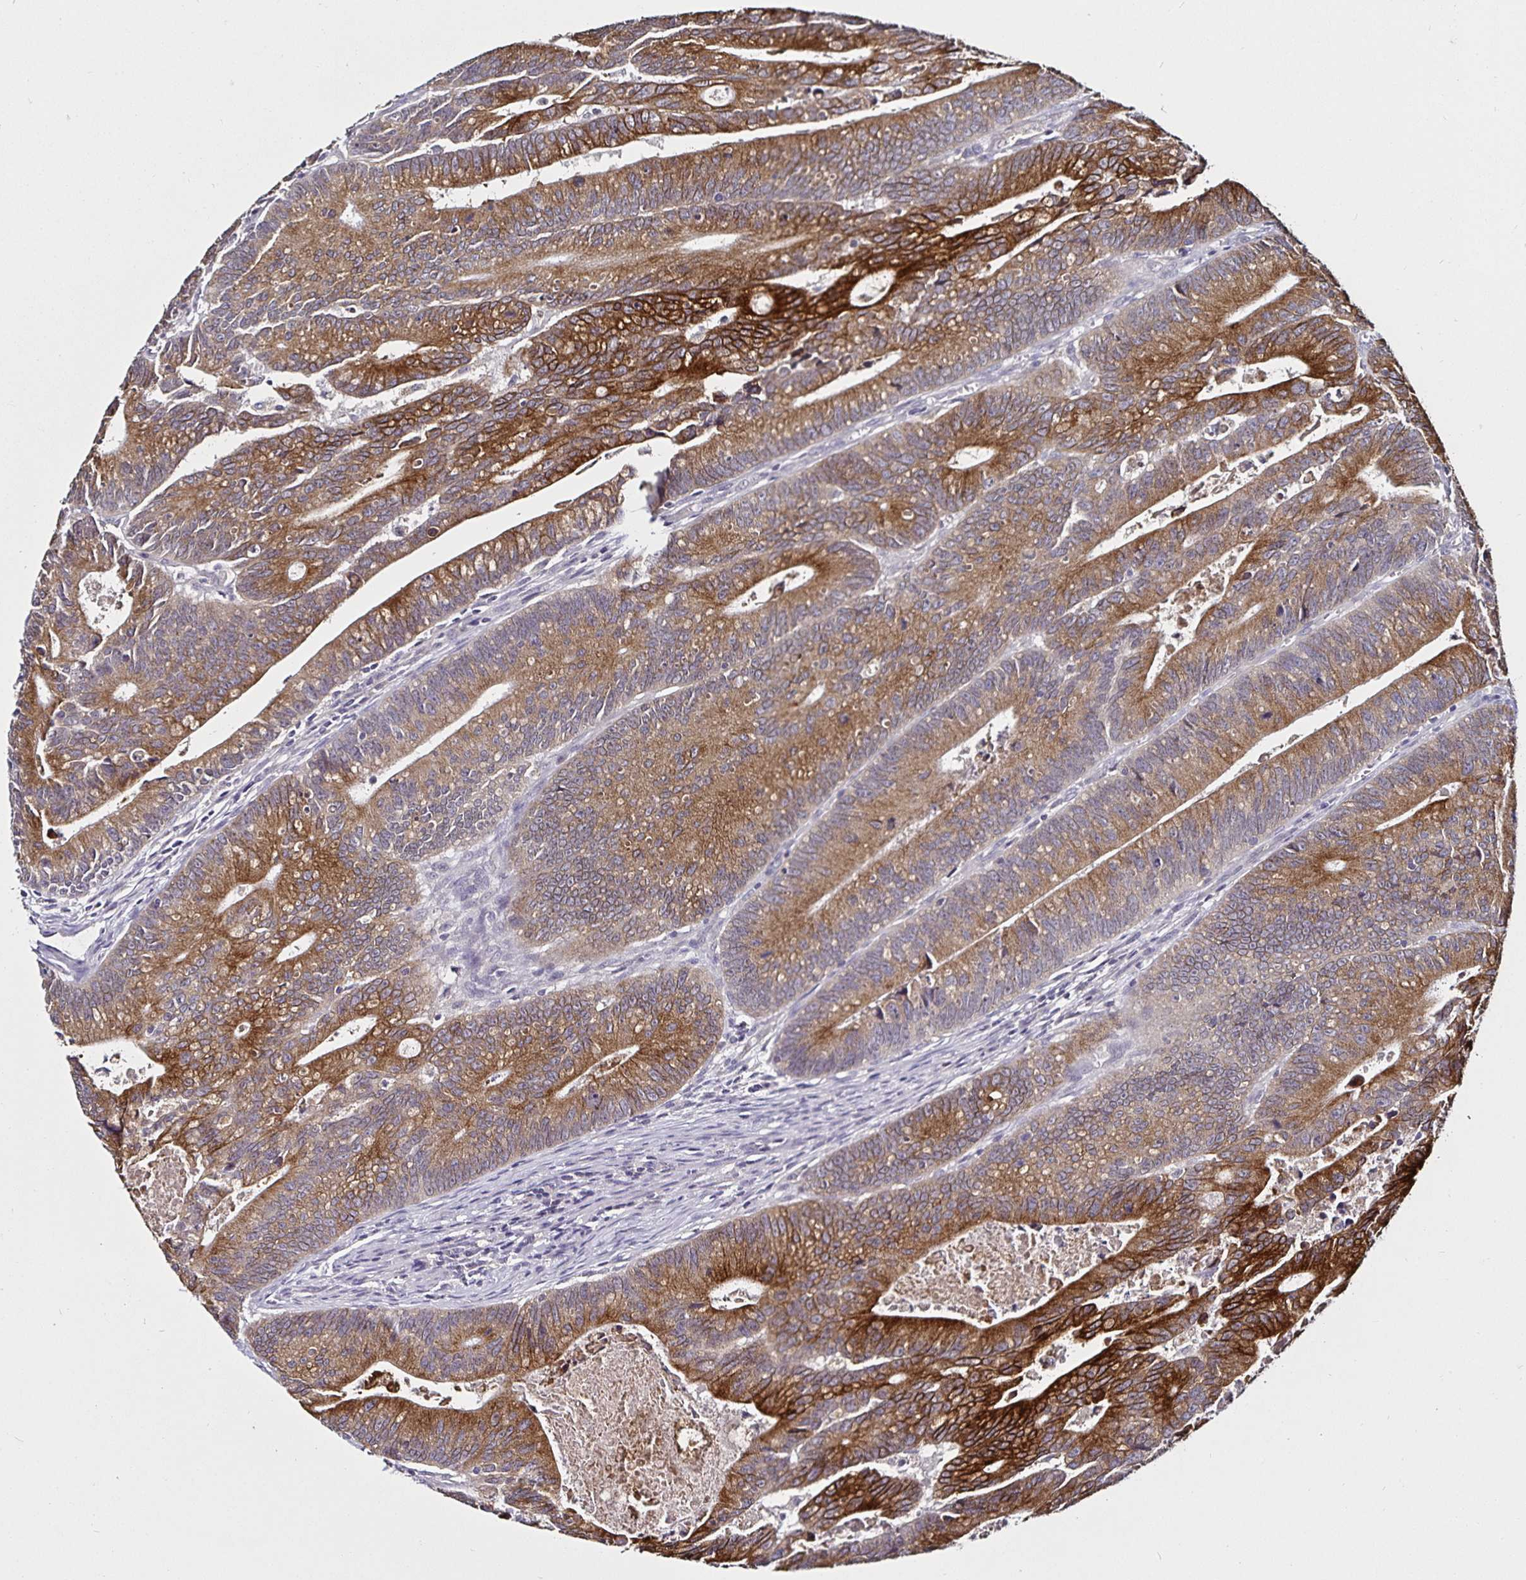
{"staining": {"intensity": "moderate", "quantity": ">75%", "location": "cytoplasmic/membranous"}, "tissue": "colorectal cancer", "cell_type": "Tumor cells", "image_type": "cancer", "snomed": [{"axis": "morphology", "description": "Adenocarcinoma, NOS"}, {"axis": "topography", "description": "Rectum"}], "caption": "Moderate cytoplasmic/membranous protein staining is present in approximately >75% of tumor cells in colorectal cancer (adenocarcinoma).", "gene": "ACSL5", "patient": {"sex": "female", "age": 81}}